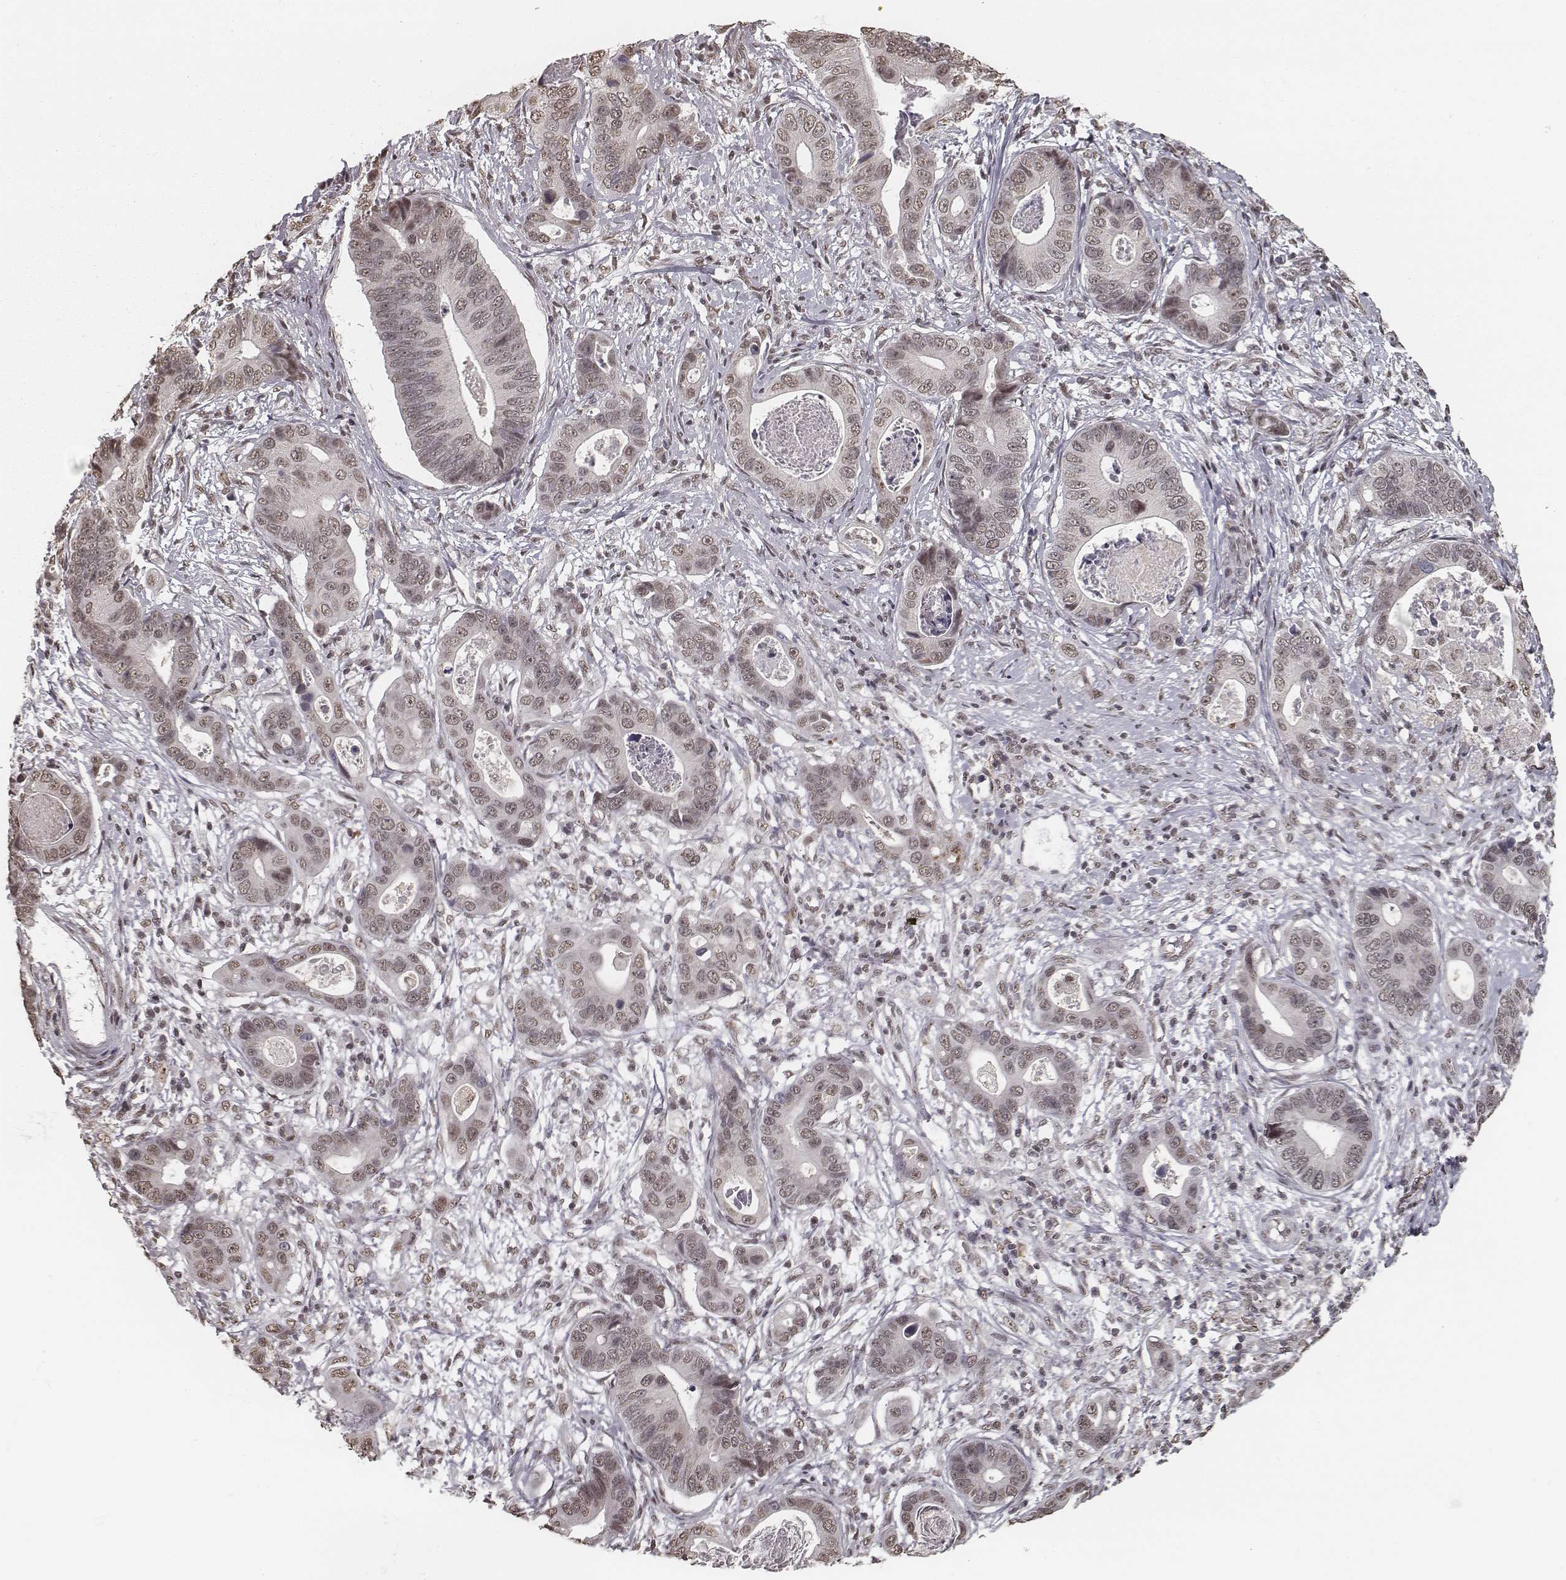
{"staining": {"intensity": "weak", "quantity": "25%-75%", "location": "nuclear"}, "tissue": "stomach cancer", "cell_type": "Tumor cells", "image_type": "cancer", "snomed": [{"axis": "morphology", "description": "Adenocarcinoma, NOS"}, {"axis": "topography", "description": "Stomach"}], "caption": "A low amount of weak nuclear positivity is seen in approximately 25%-75% of tumor cells in stomach adenocarcinoma tissue.", "gene": "HMGA2", "patient": {"sex": "male", "age": 84}}